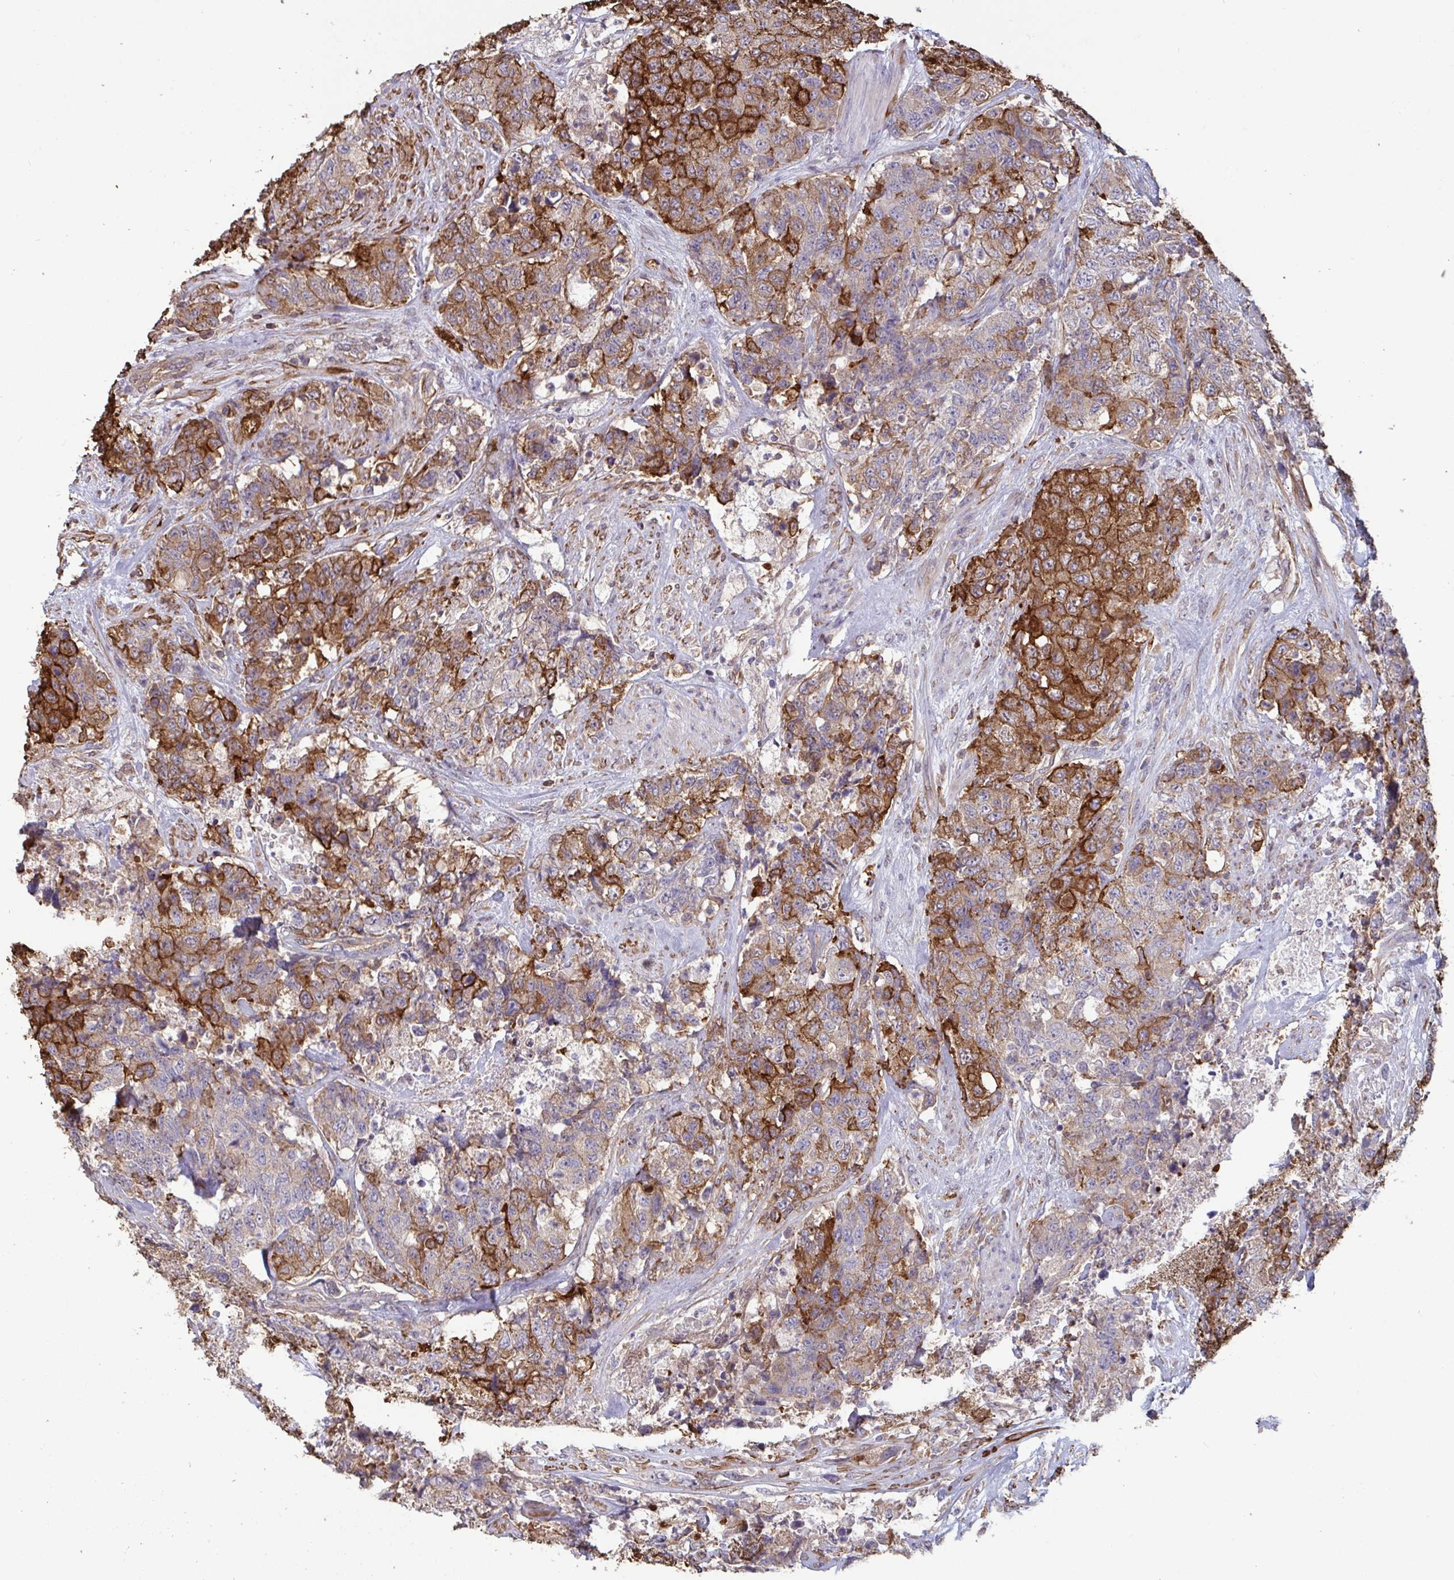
{"staining": {"intensity": "moderate", "quantity": "25%-75%", "location": "cytoplasmic/membranous"}, "tissue": "urothelial cancer", "cell_type": "Tumor cells", "image_type": "cancer", "snomed": [{"axis": "morphology", "description": "Urothelial carcinoma, High grade"}, {"axis": "topography", "description": "Urinary bladder"}], "caption": "IHC of human urothelial cancer shows medium levels of moderate cytoplasmic/membranous positivity in about 25%-75% of tumor cells.", "gene": "ISCU", "patient": {"sex": "female", "age": 78}}